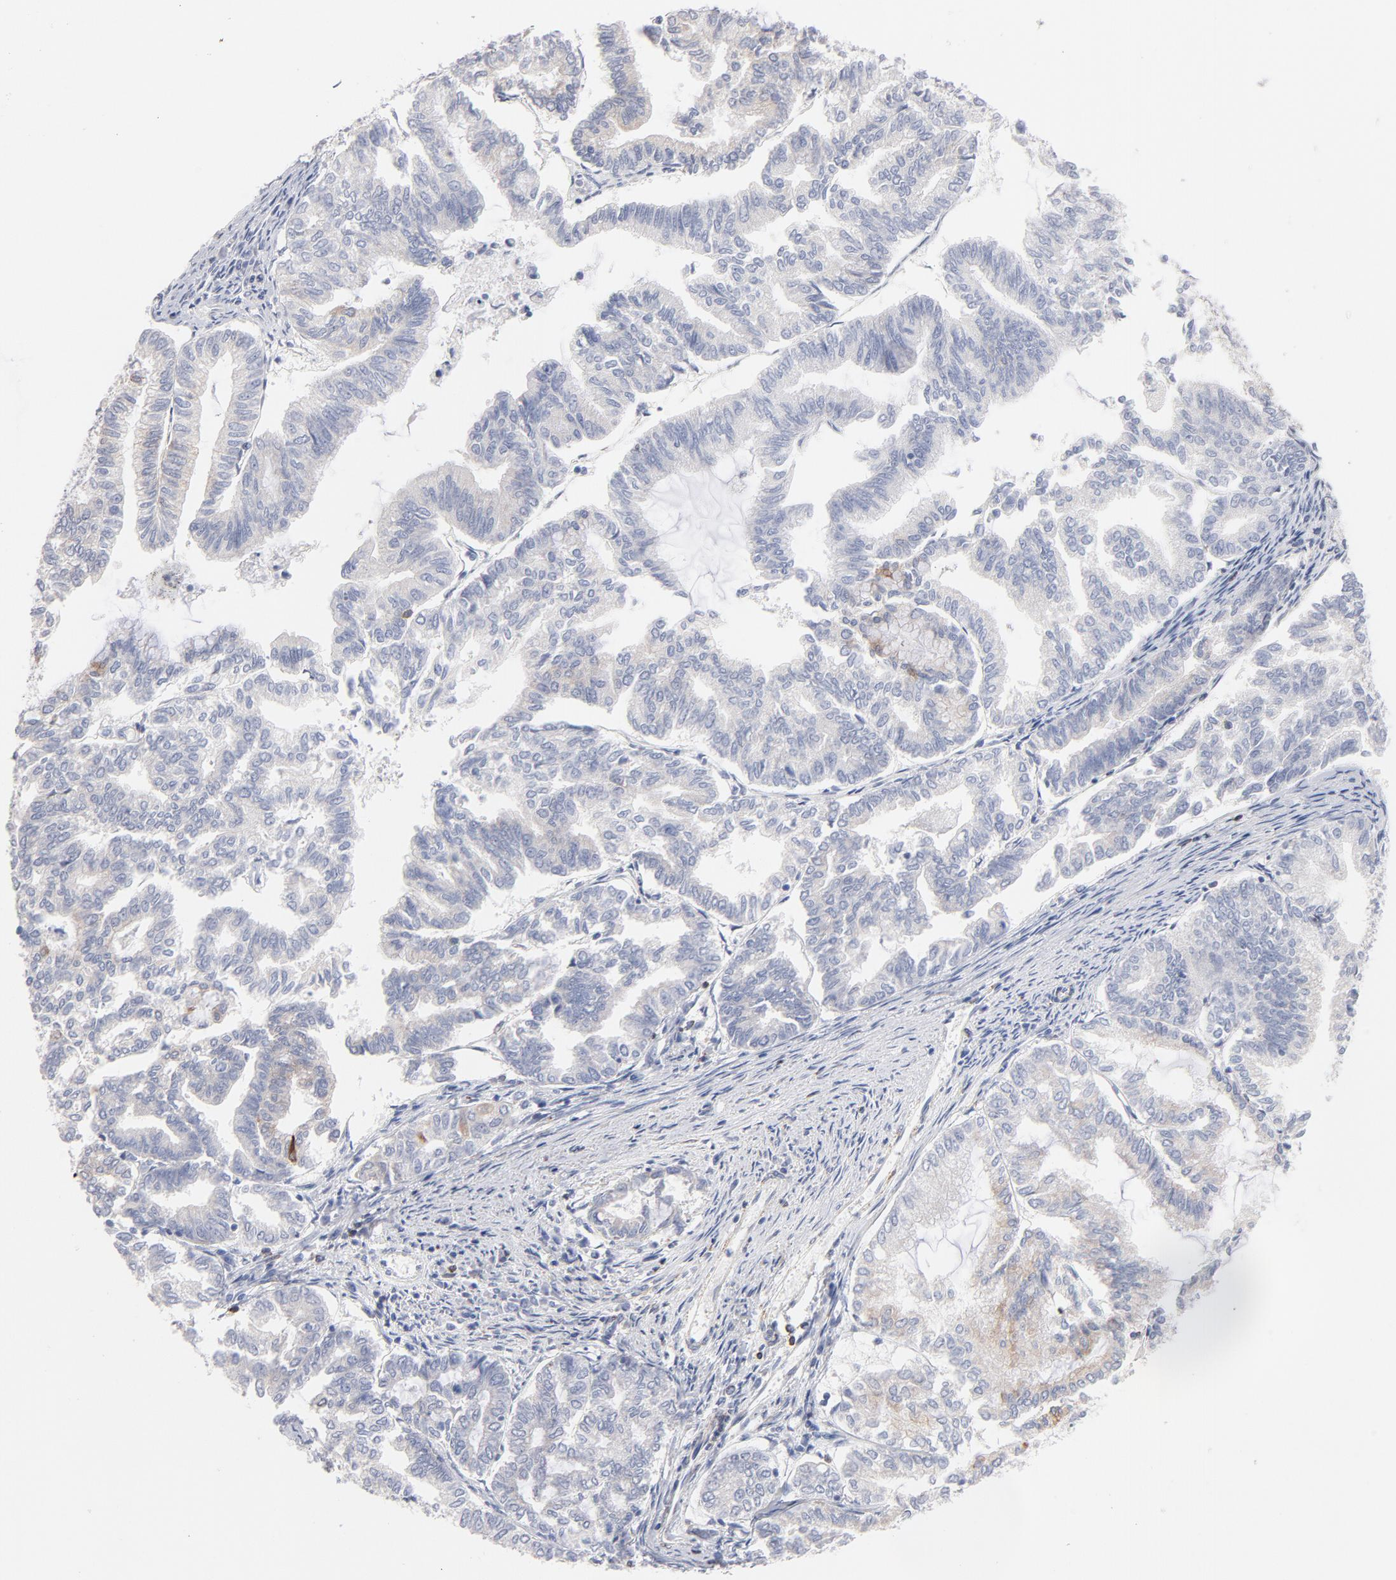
{"staining": {"intensity": "negative", "quantity": "none", "location": "none"}, "tissue": "endometrial cancer", "cell_type": "Tumor cells", "image_type": "cancer", "snomed": [{"axis": "morphology", "description": "Adenocarcinoma, NOS"}, {"axis": "topography", "description": "Endometrium"}], "caption": "Histopathology image shows no significant protein staining in tumor cells of endometrial adenocarcinoma.", "gene": "MID1", "patient": {"sex": "female", "age": 79}}